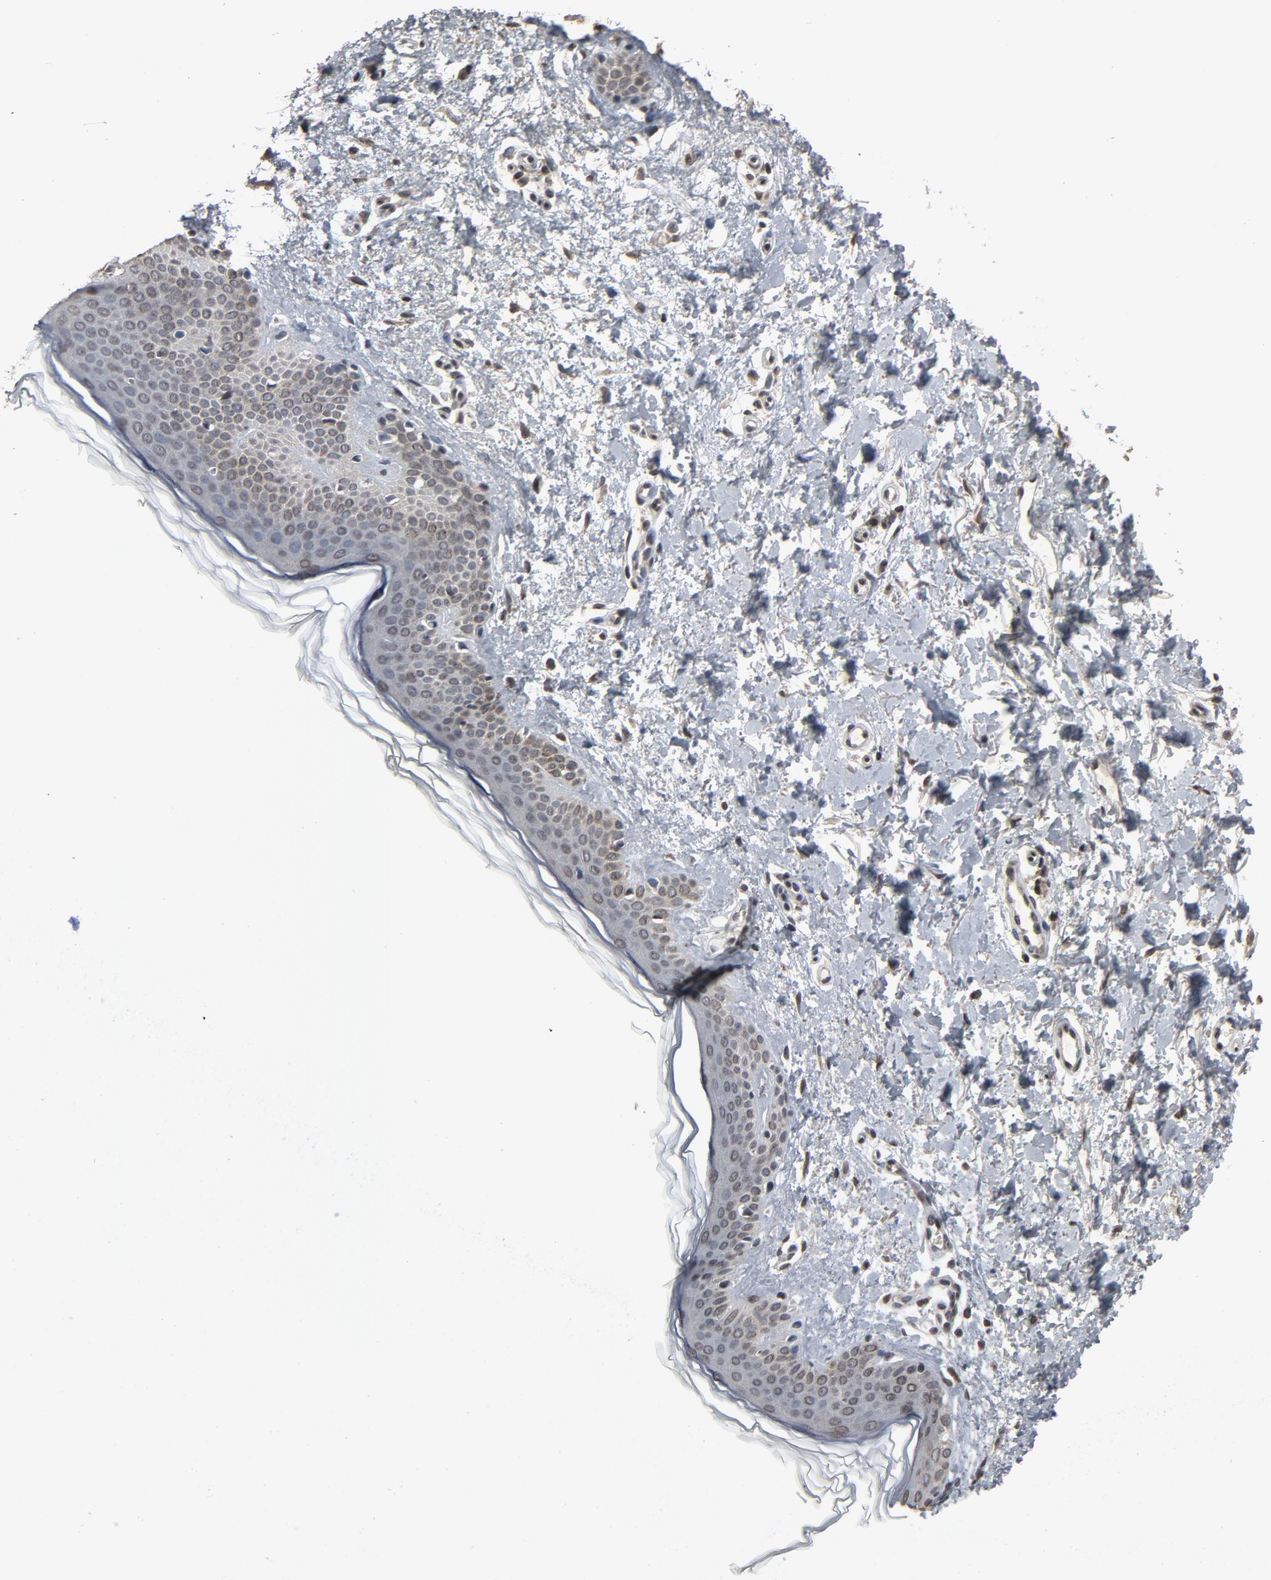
{"staining": {"intensity": "moderate", "quantity": ">75%", "location": "cytoplasmic/membranous,nuclear"}, "tissue": "skin", "cell_type": "Fibroblasts", "image_type": "normal", "snomed": [{"axis": "morphology", "description": "Normal tissue, NOS"}, {"axis": "topography", "description": "Skin"}], "caption": "The micrograph demonstrates staining of normal skin, revealing moderate cytoplasmic/membranous,nuclear protein positivity (brown color) within fibroblasts. (DAB = brown stain, brightfield microscopy at high magnification).", "gene": "POM121", "patient": {"sex": "female", "age": 56}}